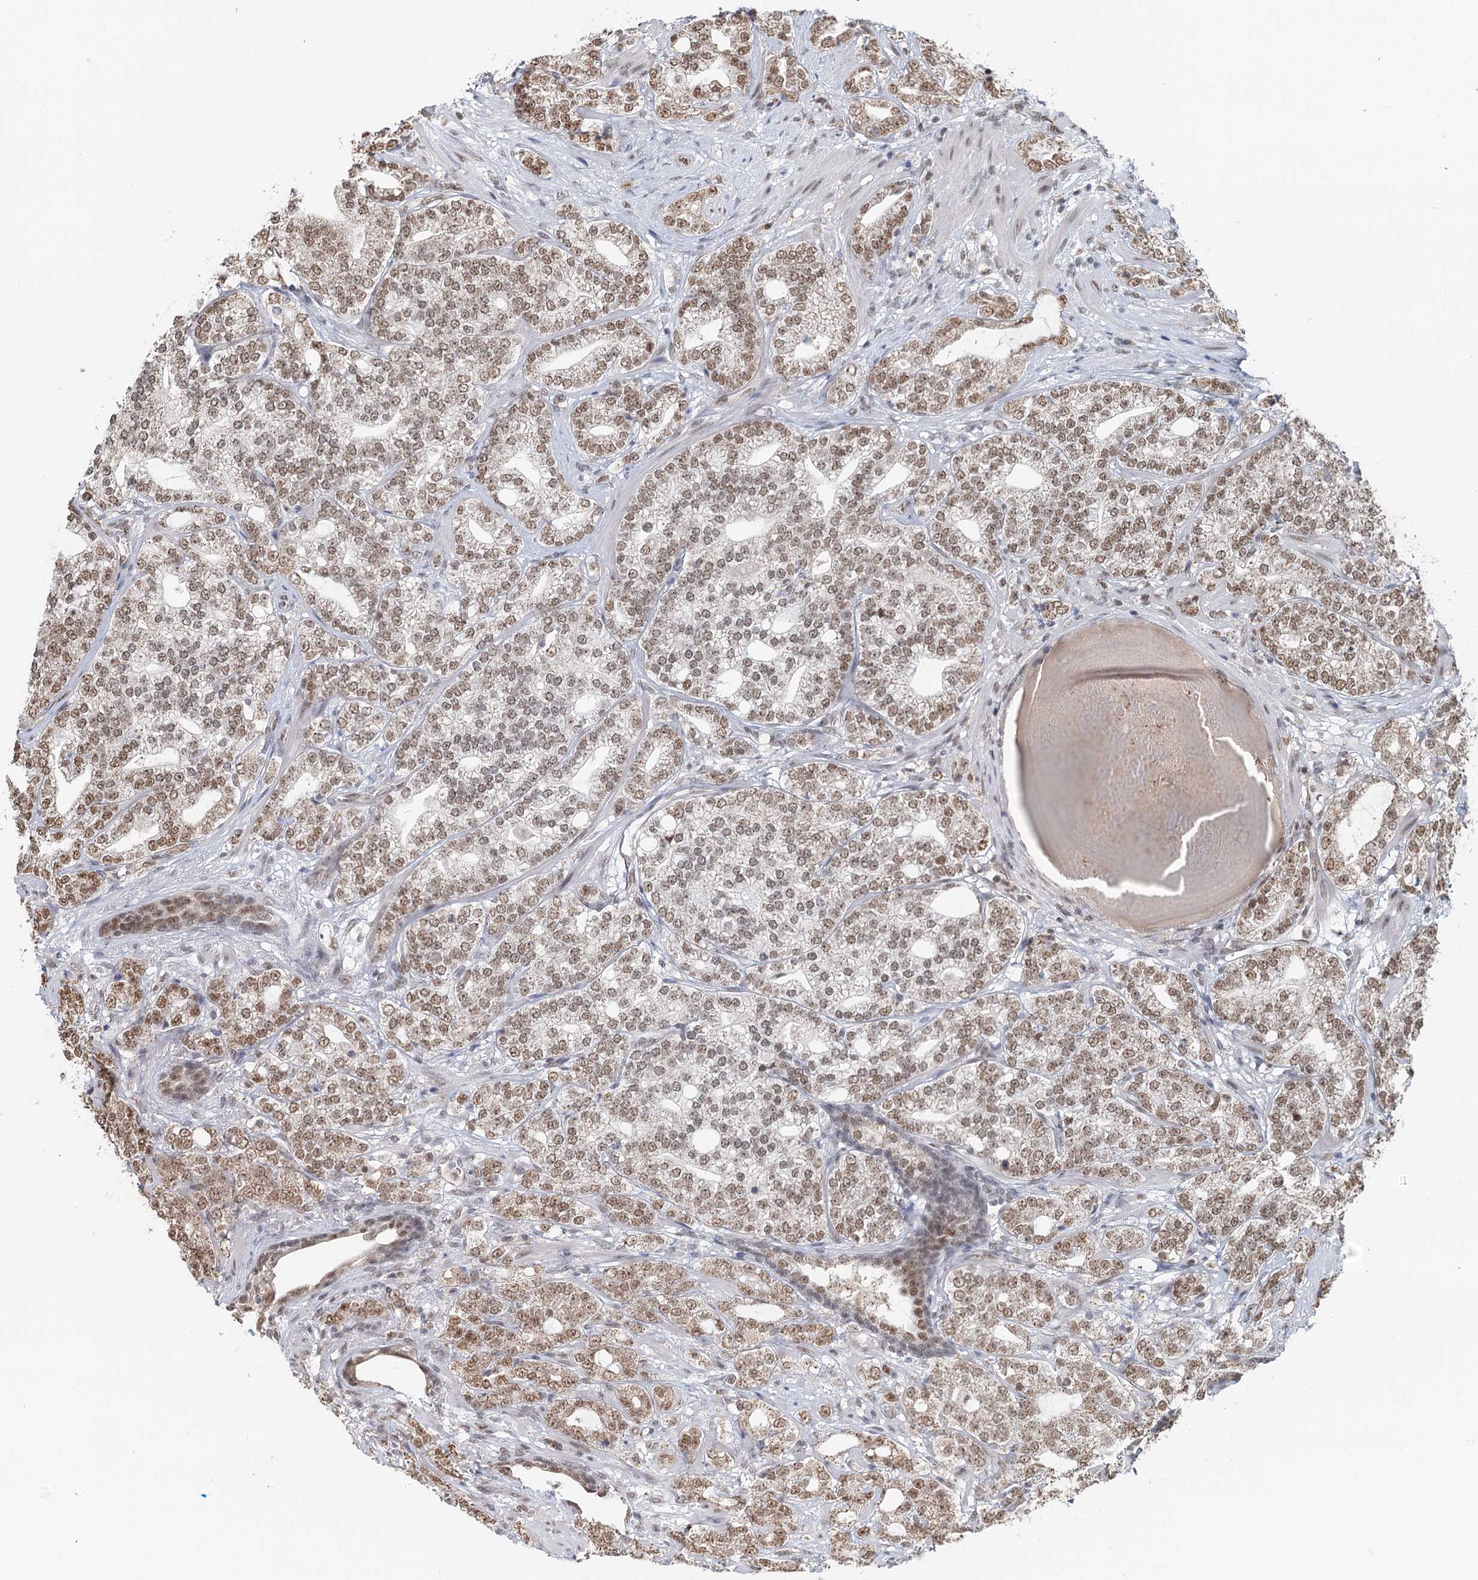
{"staining": {"intensity": "moderate", "quantity": ">75%", "location": "nuclear"}, "tissue": "prostate cancer", "cell_type": "Tumor cells", "image_type": "cancer", "snomed": [{"axis": "morphology", "description": "Adenocarcinoma, High grade"}, {"axis": "topography", "description": "Prostate"}], "caption": "Brown immunohistochemical staining in adenocarcinoma (high-grade) (prostate) shows moderate nuclear staining in approximately >75% of tumor cells.", "gene": "GPALPP1", "patient": {"sex": "male", "age": 64}}